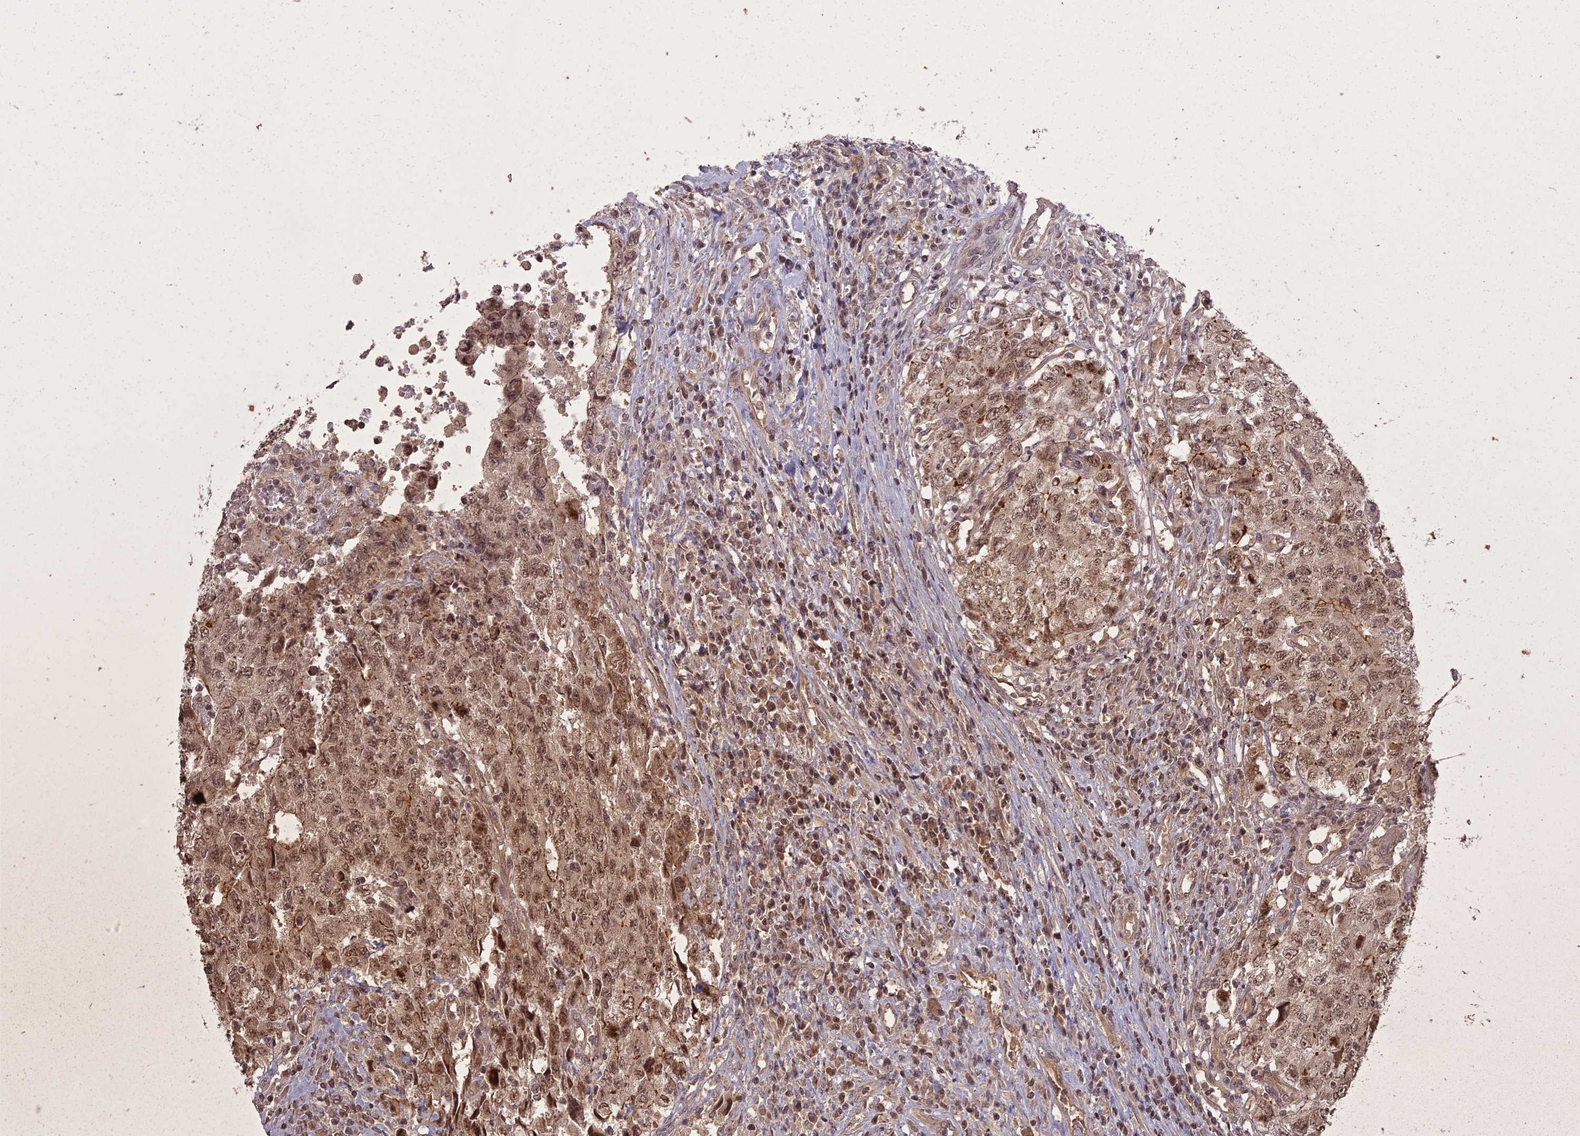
{"staining": {"intensity": "moderate", "quantity": ">75%", "location": "cytoplasmic/membranous,nuclear"}, "tissue": "testis cancer", "cell_type": "Tumor cells", "image_type": "cancer", "snomed": [{"axis": "morphology", "description": "Carcinoma, Embryonal, NOS"}, {"axis": "topography", "description": "Testis"}], "caption": "This micrograph reveals immunohistochemistry staining of testis cancer, with medium moderate cytoplasmic/membranous and nuclear positivity in about >75% of tumor cells.", "gene": "ING5", "patient": {"sex": "male", "age": 34}}